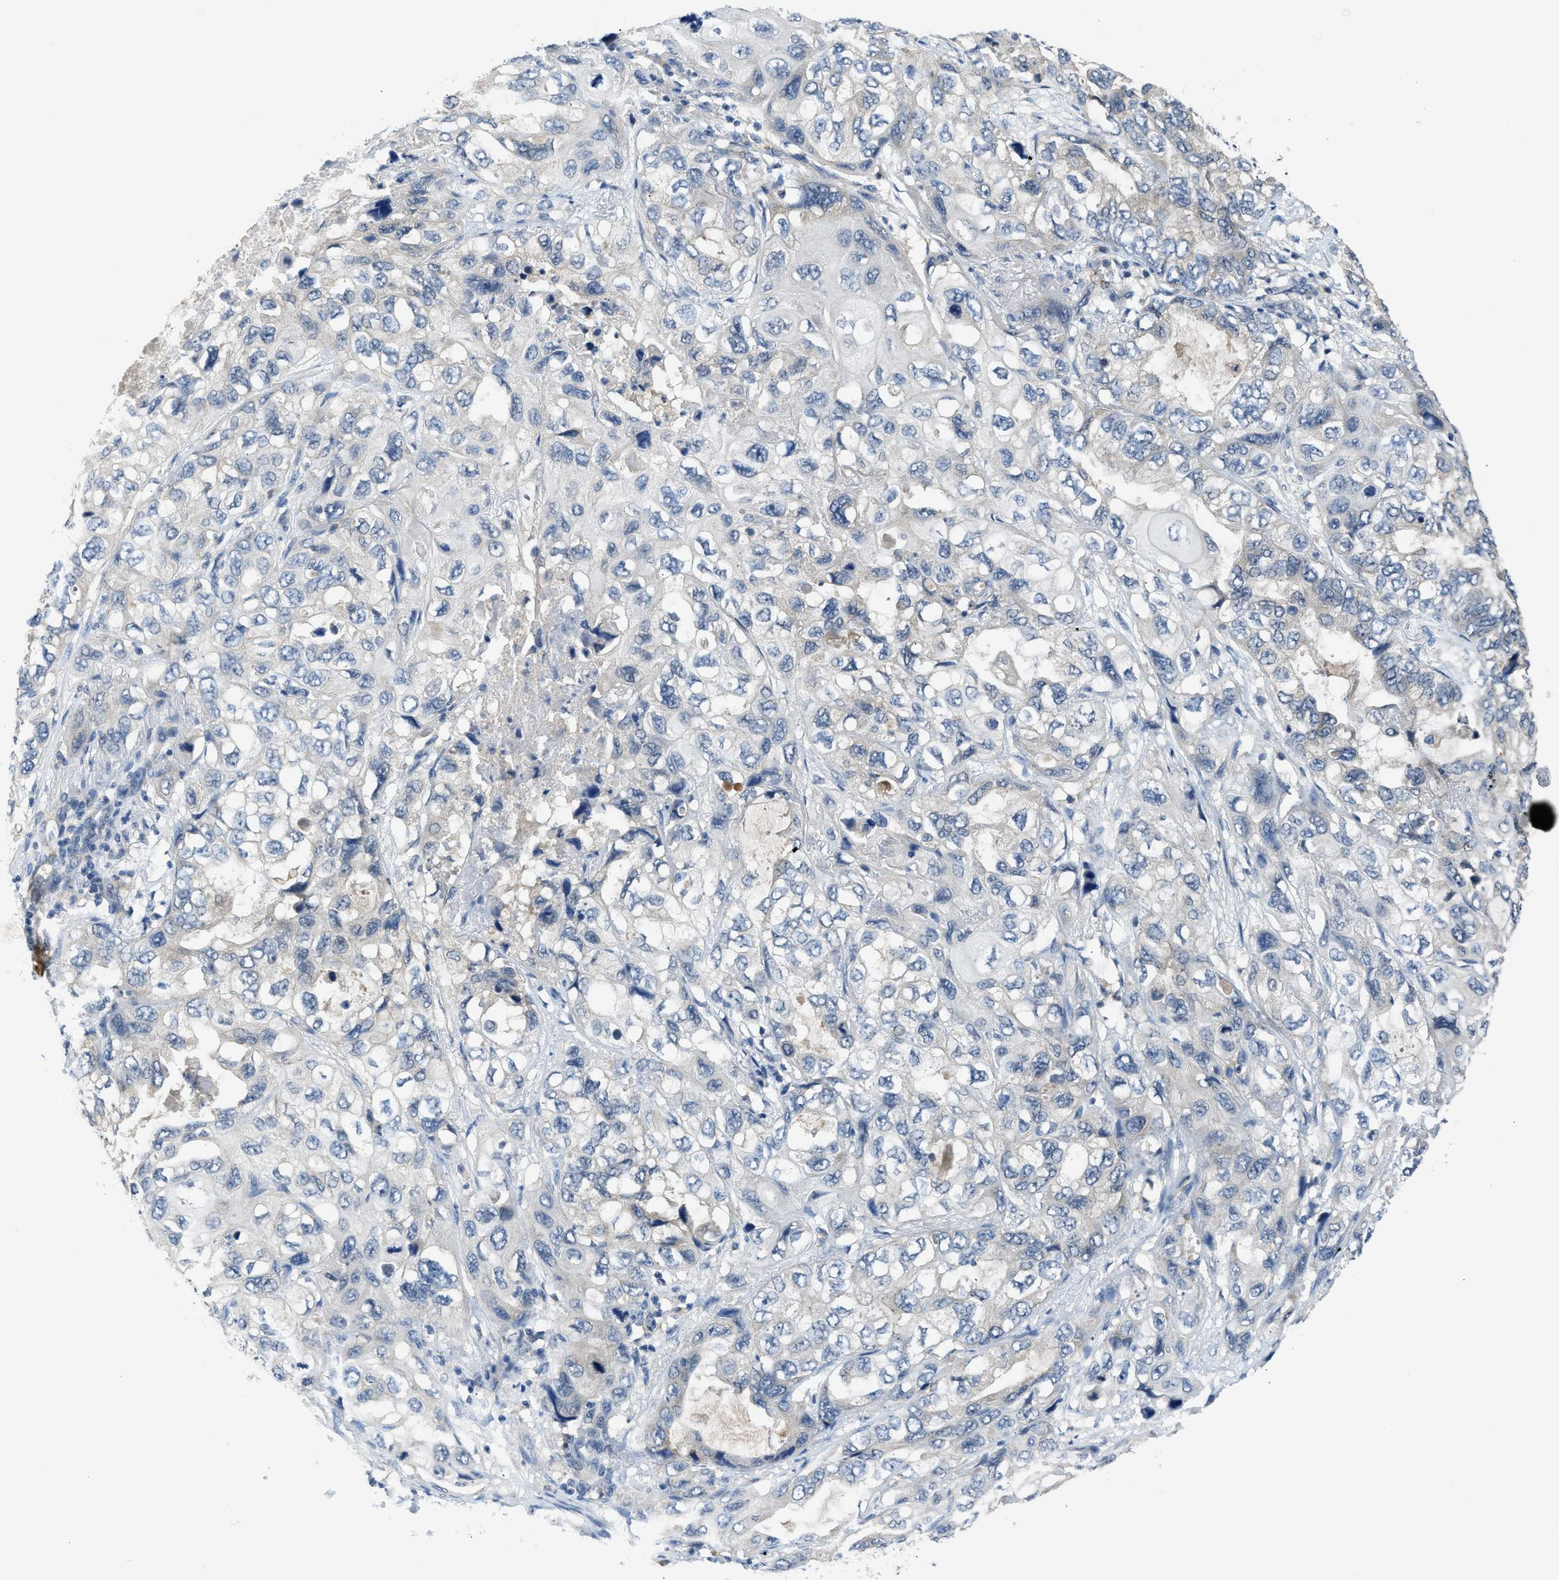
{"staining": {"intensity": "negative", "quantity": "none", "location": "none"}, "tissue": "lung cancer", "cell_type": "Tumor cells", "image_type": "cancer", "snomed": [{"axis": "morphology", "description": "Squamous cell carcinoma, NOS"}, {"axis": "topography", "description": "Lung"}], "caption": "Photomicrograph shows no protein staining in tumor cells of lung cancer tissue. (Stains: DAB (3,3'-diaminobenzidine) immunohistochemistry with hematoxylin counter stain, Microscopy: brightfield microscopy at high magnification).", "gene": "PDE7A", "patient": {"sex": "female", "age": 73}}